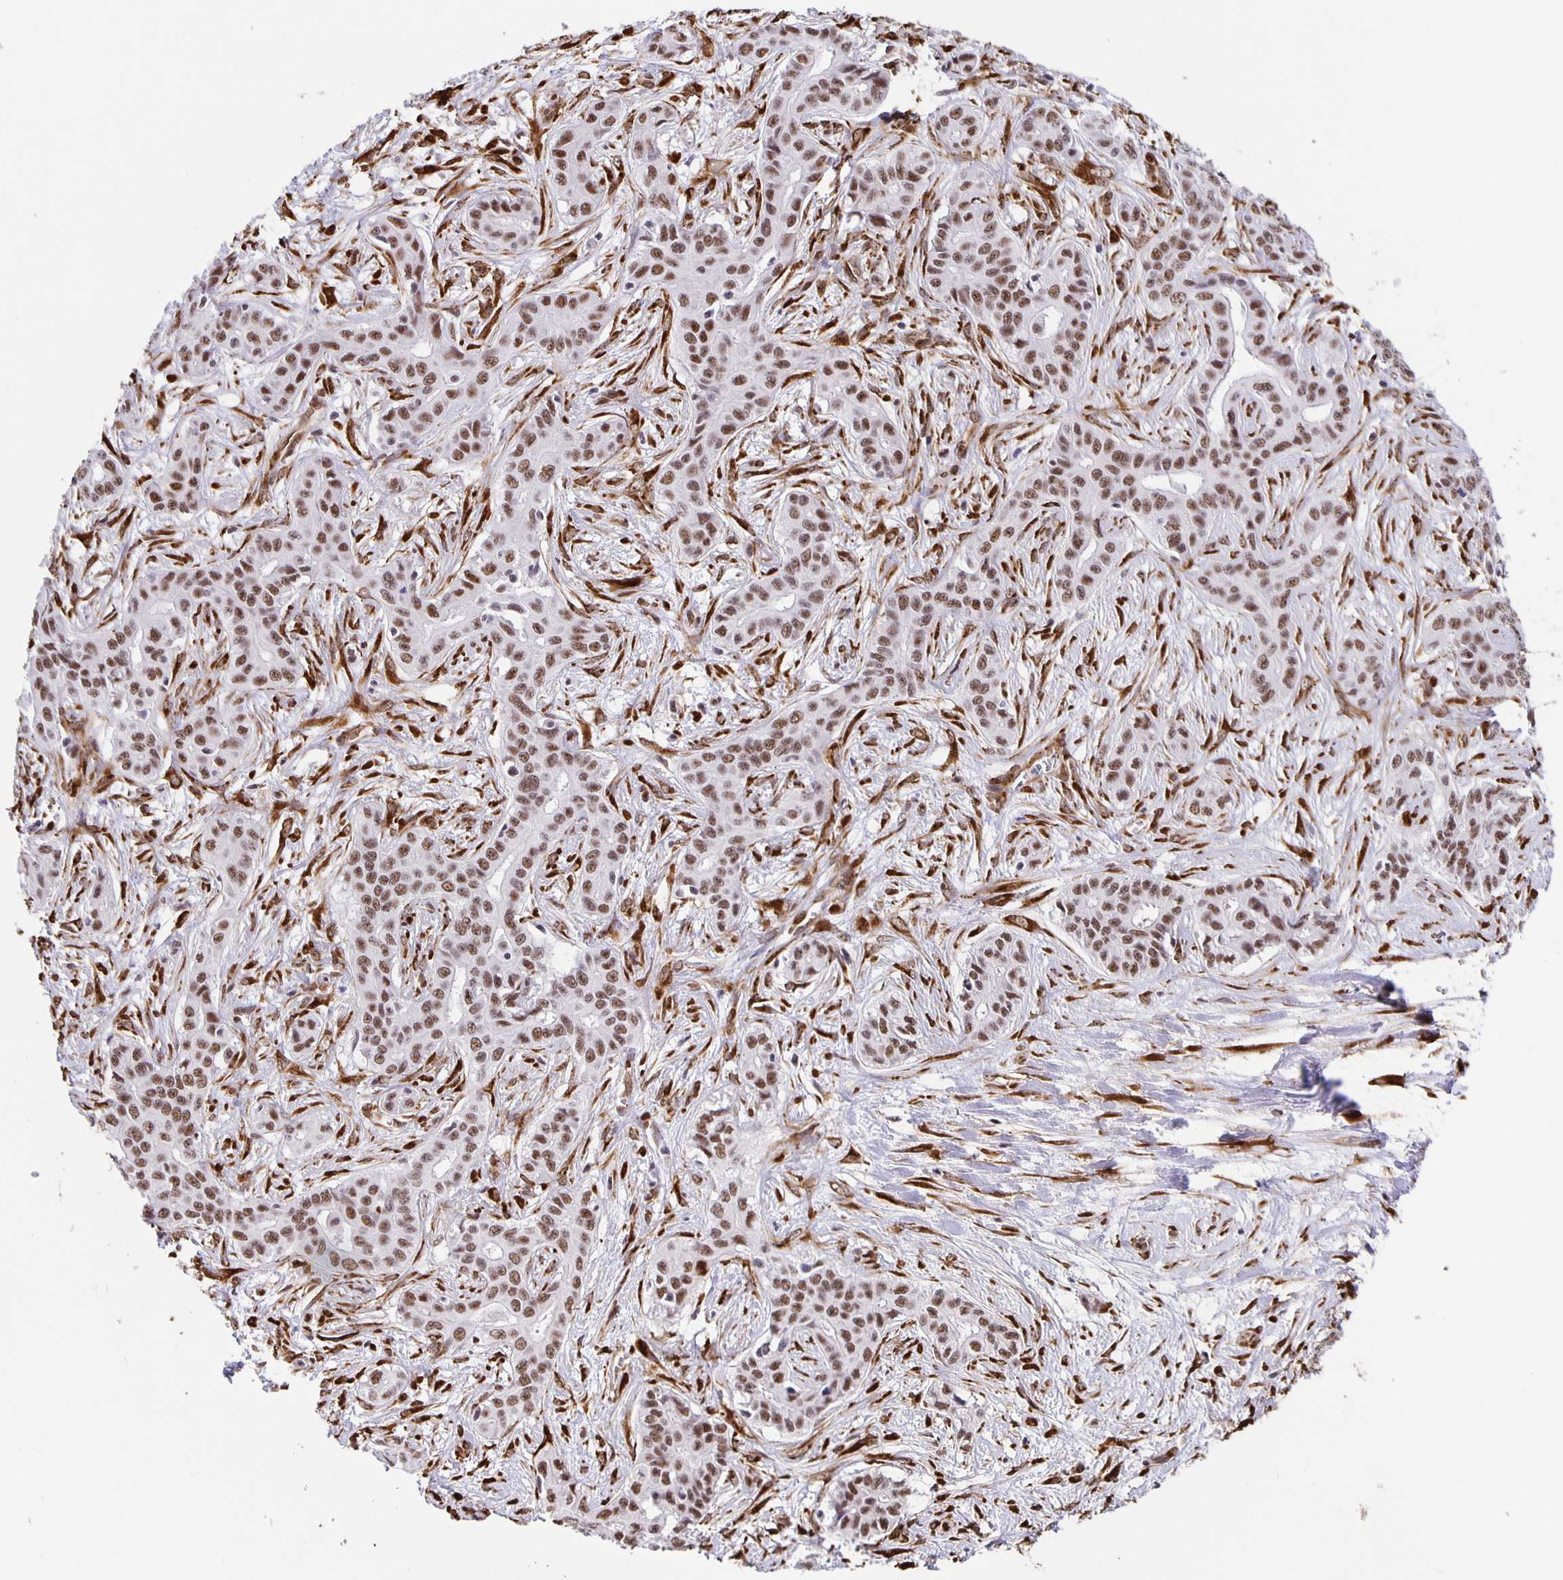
{"staining": {"intensity": "moderate", "quantity": ">75%", "location": "nuclear"}, "tissue": "liver cancer", "cell_type": "Tumor cells", "image_type": "cancer", "snomed": [{"axis": "morphology", "description": "Cholangiocarcinoma"}, {"axis": "topography", "description": "Liver"}], "caption": "Liver cholangiocarcinoma tissue reveals moderate nuclear expression in approximately >75% of tumor cells The staining was performed using DAB (3,3'-diaminobenzidine) to visualize the protein expression in brown, while the nuclei were stained in blue with hematoxylin (Magnification: 20x).", "gene": "ZRANB2", "patient": {"sex": "female", "age": 65}}